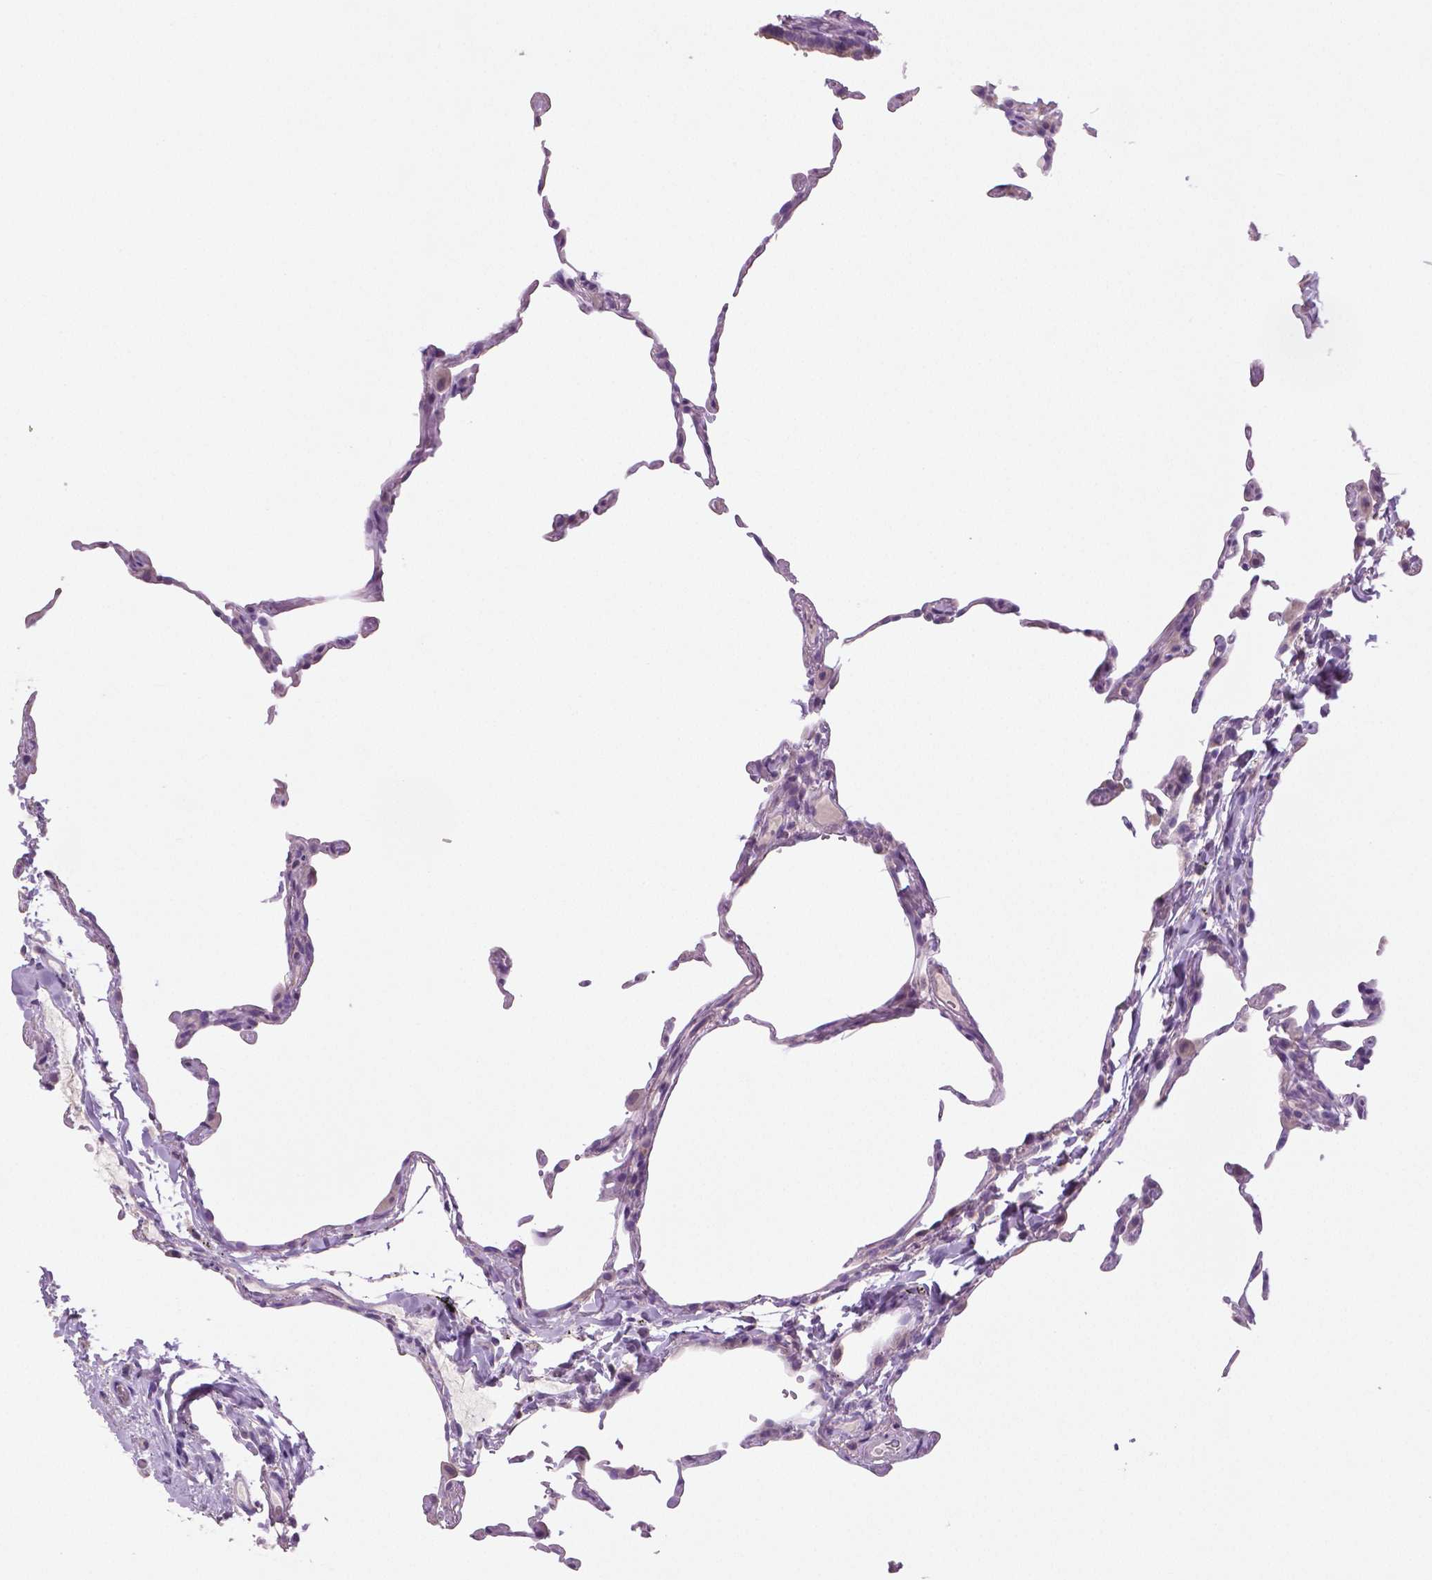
{"staining": {"intensity": "negative", "quantity": "none", "location": "none"}, "tissue": "lung", "cell_type": "Alveolar cells", "image_type": "normal", "snomed": [{"axis": "morphology", "description": "Normal tissue, NOS"}, {"axis": "topography", "description": "Lung"}], "caption": "High magnification brightfield microscopy of benign lung stained with DAB (3,3'-diaminobenzidine) (brown) and counterstained with hematoxylin (blue): alveolar cells show no significant staining.", "gene": "DNAH12", "patient": {"sex": "female", "age": 57}}